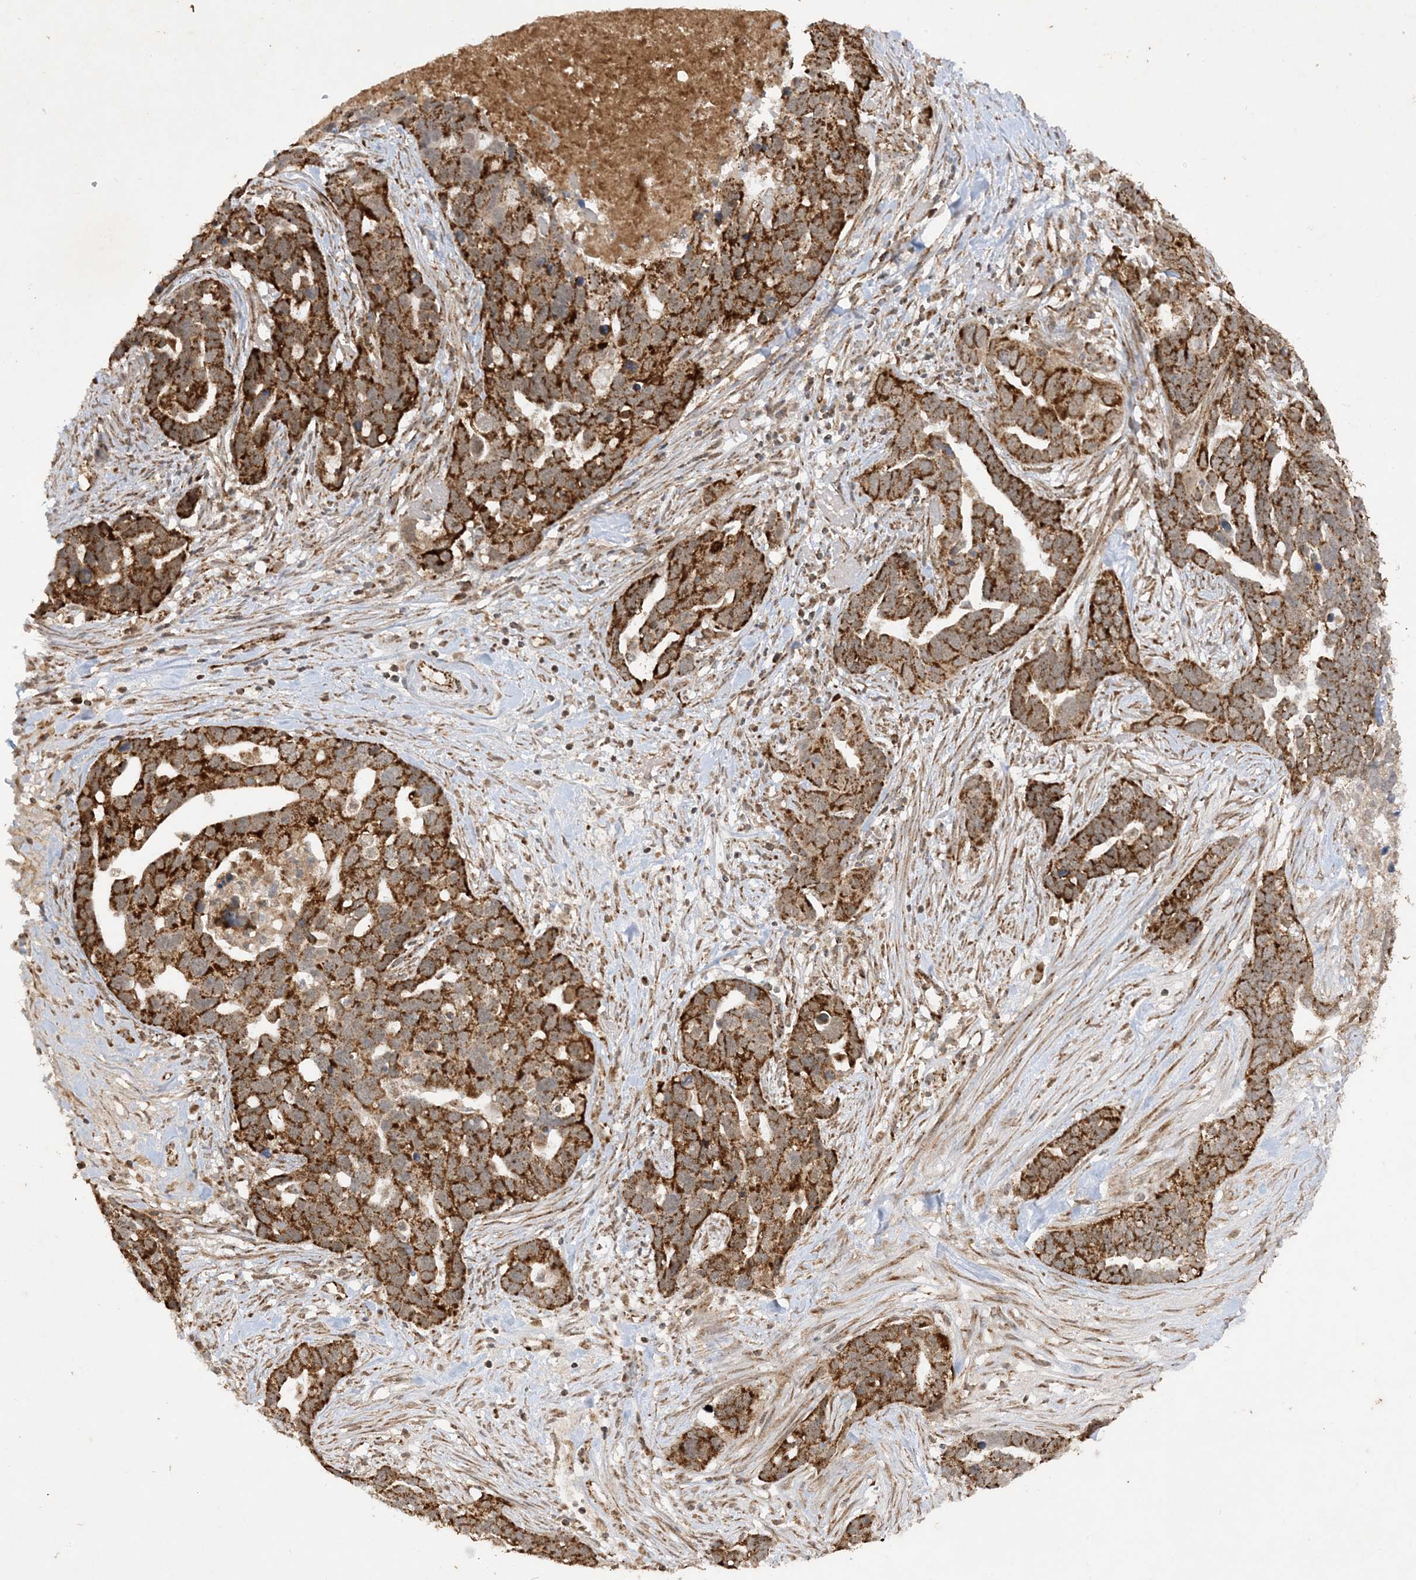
{"staining": {"intensity": "strong", "quantity": ">75%", "location": "cytoplasmic/membranous"}, "tissue": "ovarian cancer", "cell_type": "Tumor cells", "image_type": "cancer", "snomed": [{"axis": "morphology", "description": "Cystadenocarcinoma, serous, NOS"}, {"axis": "topography", "description": "Ovary"}], "caption": "Immunohistochemical staining of human ovarian cancer (serous cystadenocarcinoma) demonstrates high levels of strong cytoplasmic/membranous protein positivity in about >75% of tumor cells.", "gene": "NDUFAF3", "patient": {"sex": "female", "age": 54}}